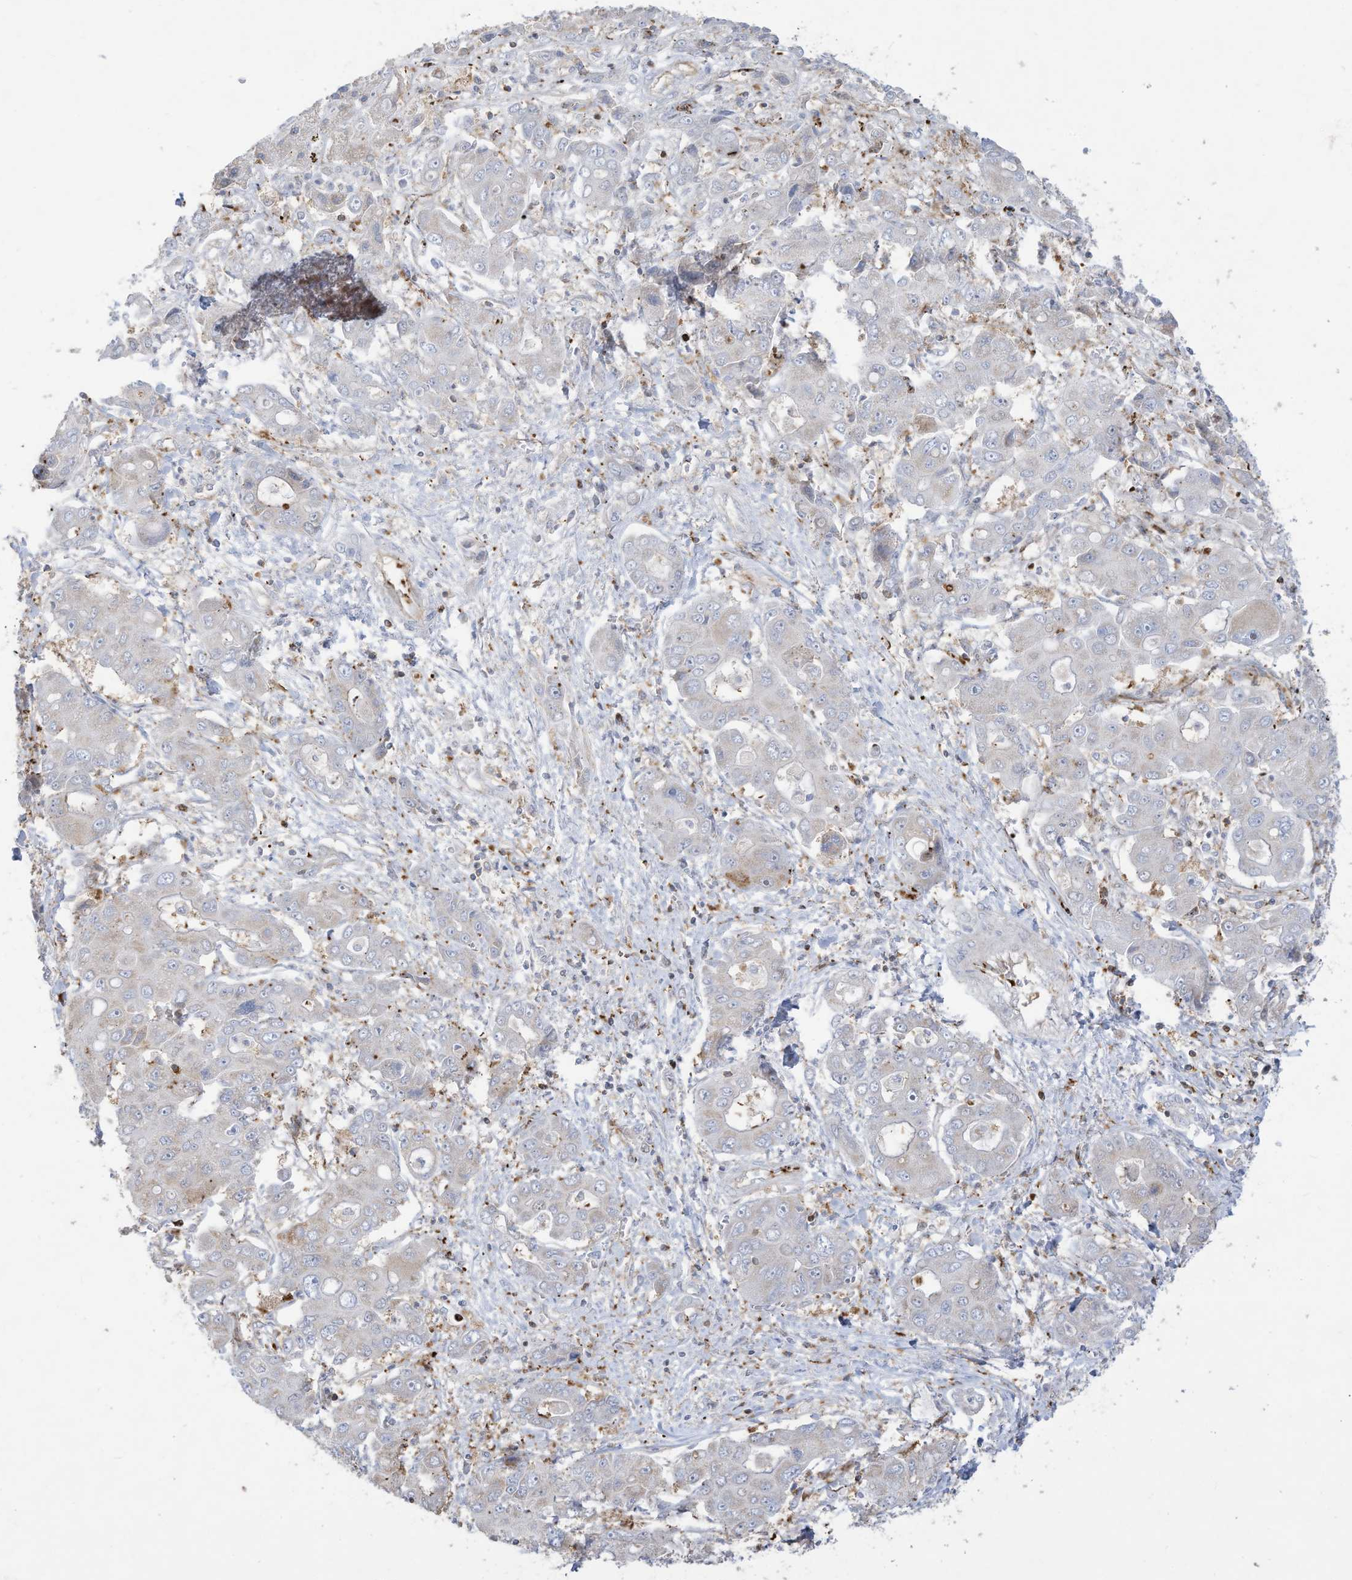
{"staining": {"intensity": "negative", "quantity": "none", "location": "none"}, "tissue": "liver cancer", "cell_type": "Tumor cells", "image_type": "cancer", "snomed": [{"axis": "morphology", "description": "Cholangiocarcinoma"}, {"axis": "topography", "description": "Liver"}], "caption": "Liver cancer (cholangiocarcinoma) stained for a protein using immunohistochemistry (IHC) displays no positivity tumor cells.", "gene": "THNSL2", "patient": {"sex": "male", "age": 67}}